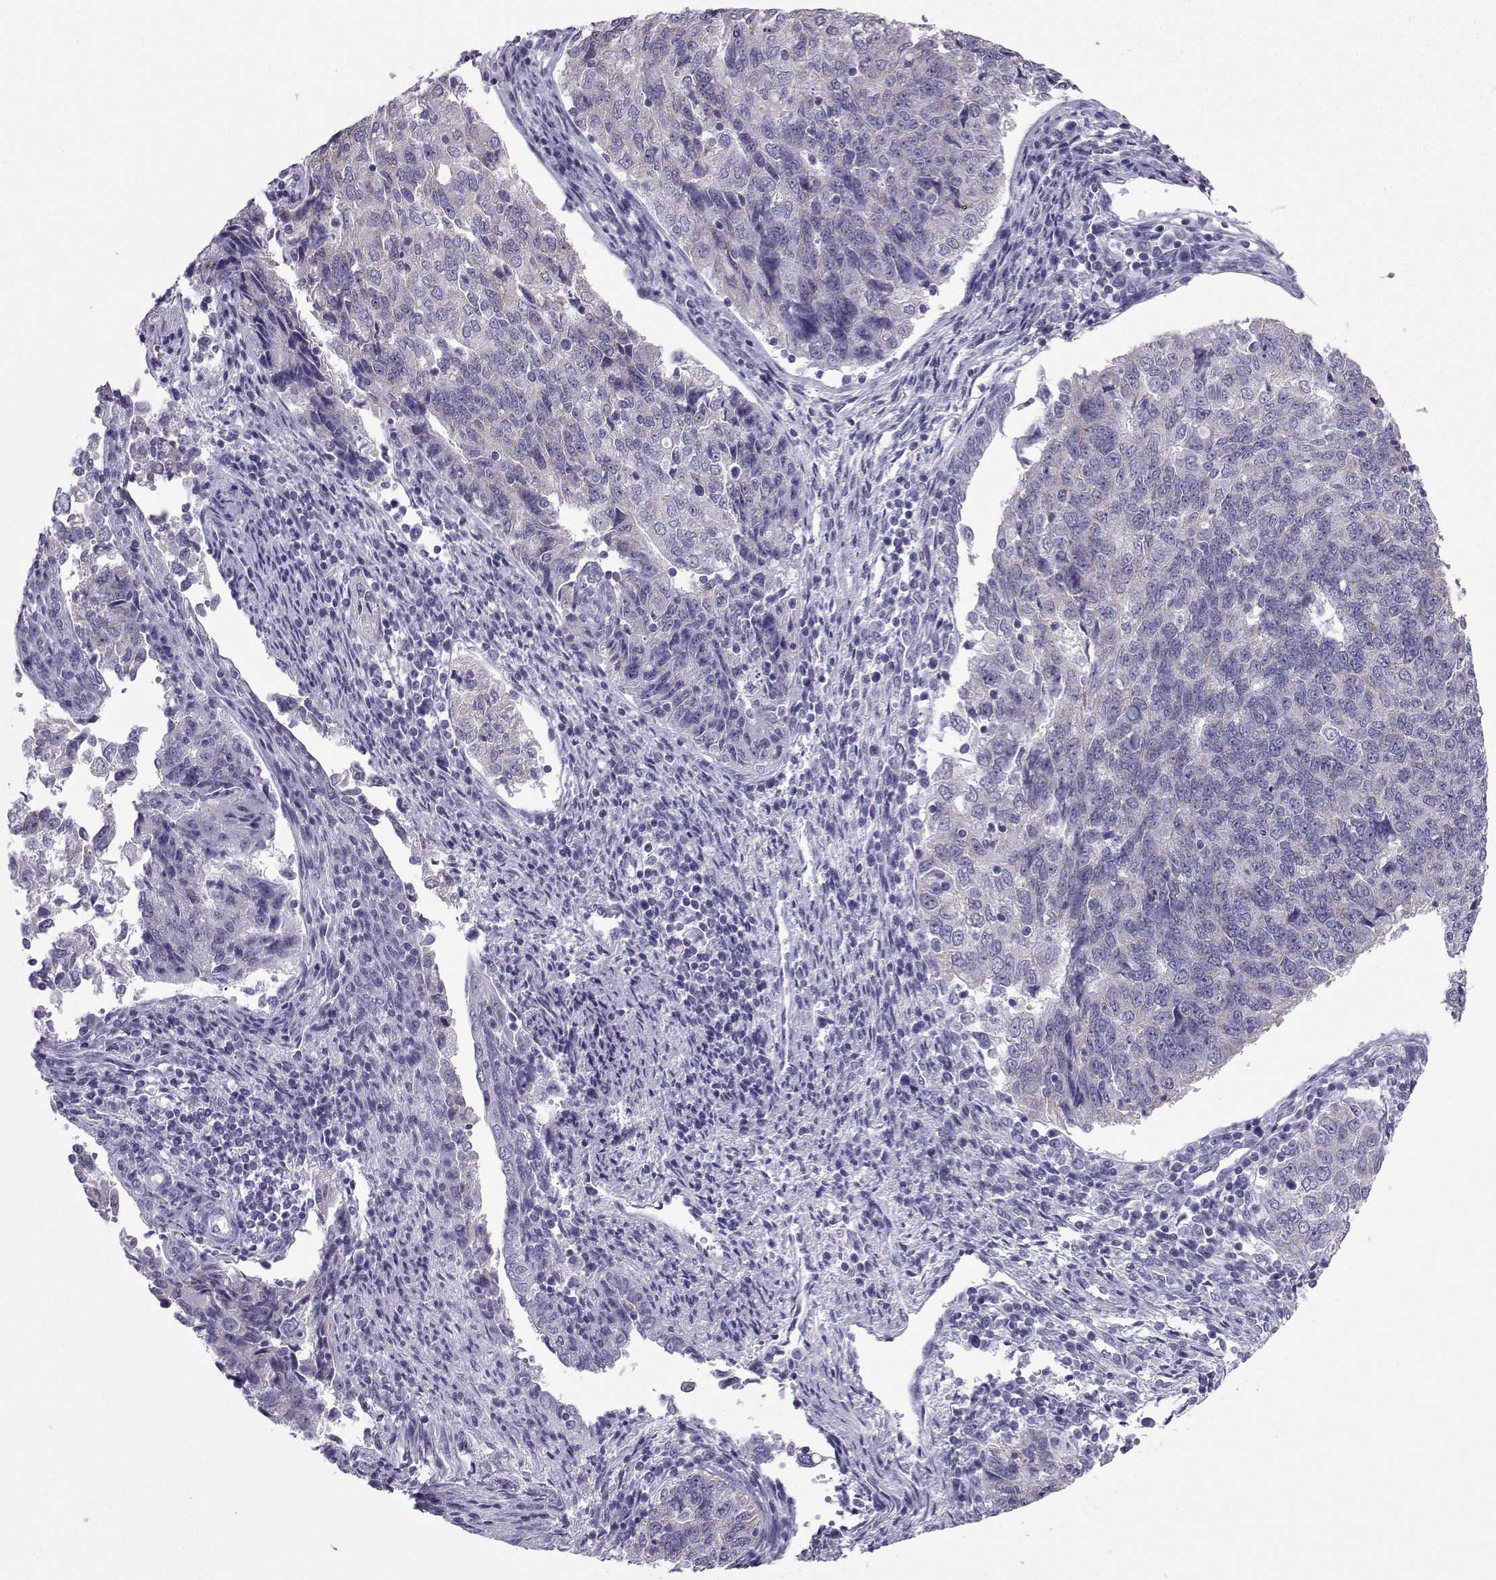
{"staining": {"intensity": "weak", "quantity": "<25%", "location": "cytoplasmic/membranous"}, "tissue": "endometrial cancer", "cell_type": "Tumor cells", "image_type": "cancer", "snomed": [{"axis": "morphology", "description": "Adenocarcinoma, NOS"}, {"axis": "topography", "description": "Endometrium"}], "caption": "The image exhibits no staining of tumor cells in adenocarcinoma (endometrial).", "gene": "ACRBP", "patient": {"sex": "female", "age": 43}}